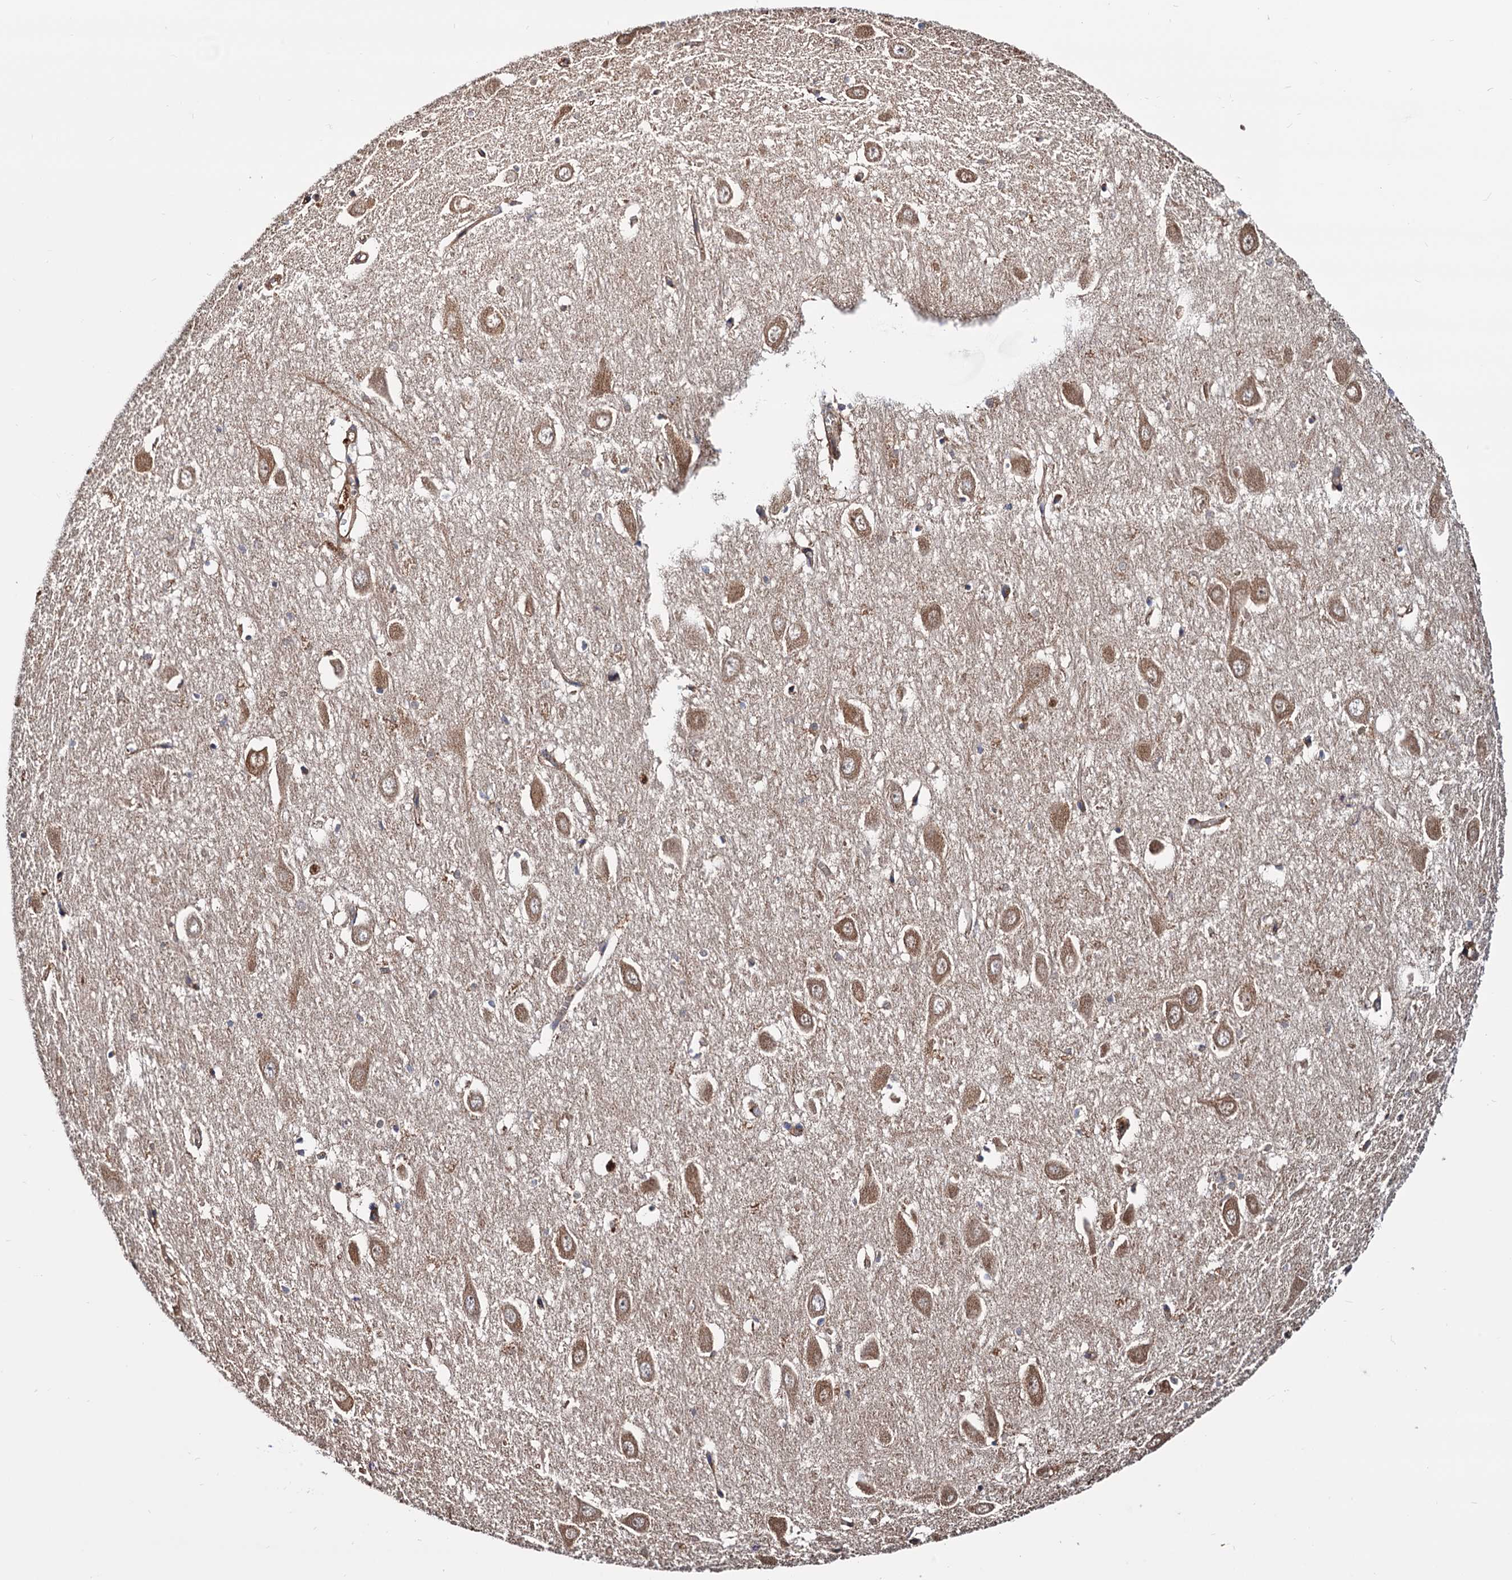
{"staining": {"intensity": "moderate", "quantity": ">75%", "location": "cytoplasmic/membranous"}, "tissue": "hippocampus", "cell_type": "Glial cells", "image_type": "normal", "snomed": [{"axis": "morphology", "description": "Normal tissue, NOS"}, {"axis": "topography", "description": "Hippocampus"}], "caption": "Benign hippocampus reveals moderate cytoplasmic/membranous staining in approximately >75% of glial cells, visualized by immunohistochemistry.", "gene": "MRPL42", "patient": {"sex": "female", "age": 64}}